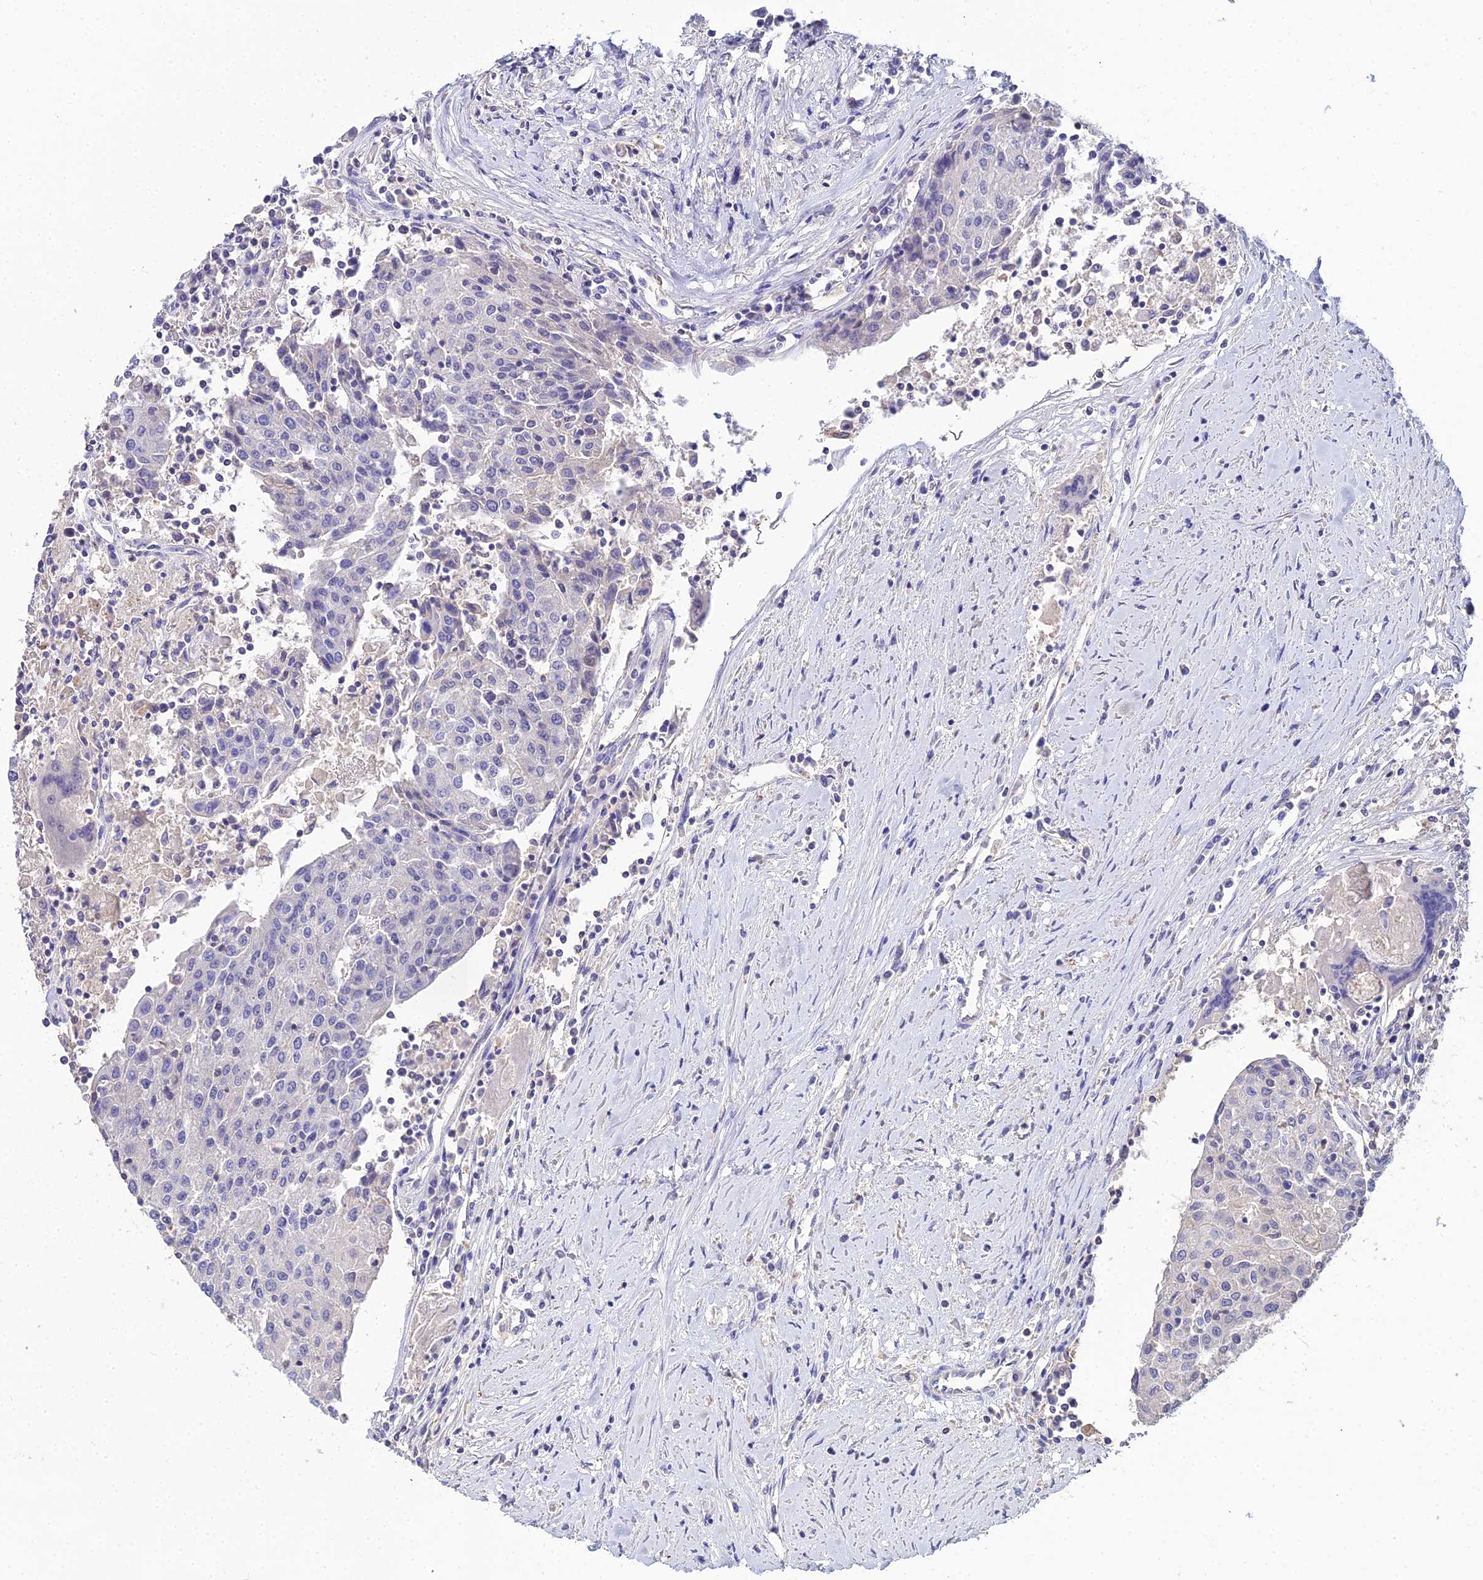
{"staining": {"intensity": "negative", "quantity": "none", "location": "none"}, "tissue": "urothelial cancer", "cell_type": "Tumor cells", "image_type": "cancer", "snomed": [{"axis": "morphology", "description": "Urothelial carcinoma, High grade"}, {"axis": "topography", "description": "Urinary bladder"}], "caption": "Immunohistochemistry (IHC) of urothelial carcinoma (high-grade) exhibits no expression in tumor cells.", "gene": "LSM5", "patient": {"sex": "female", "age": 85}}